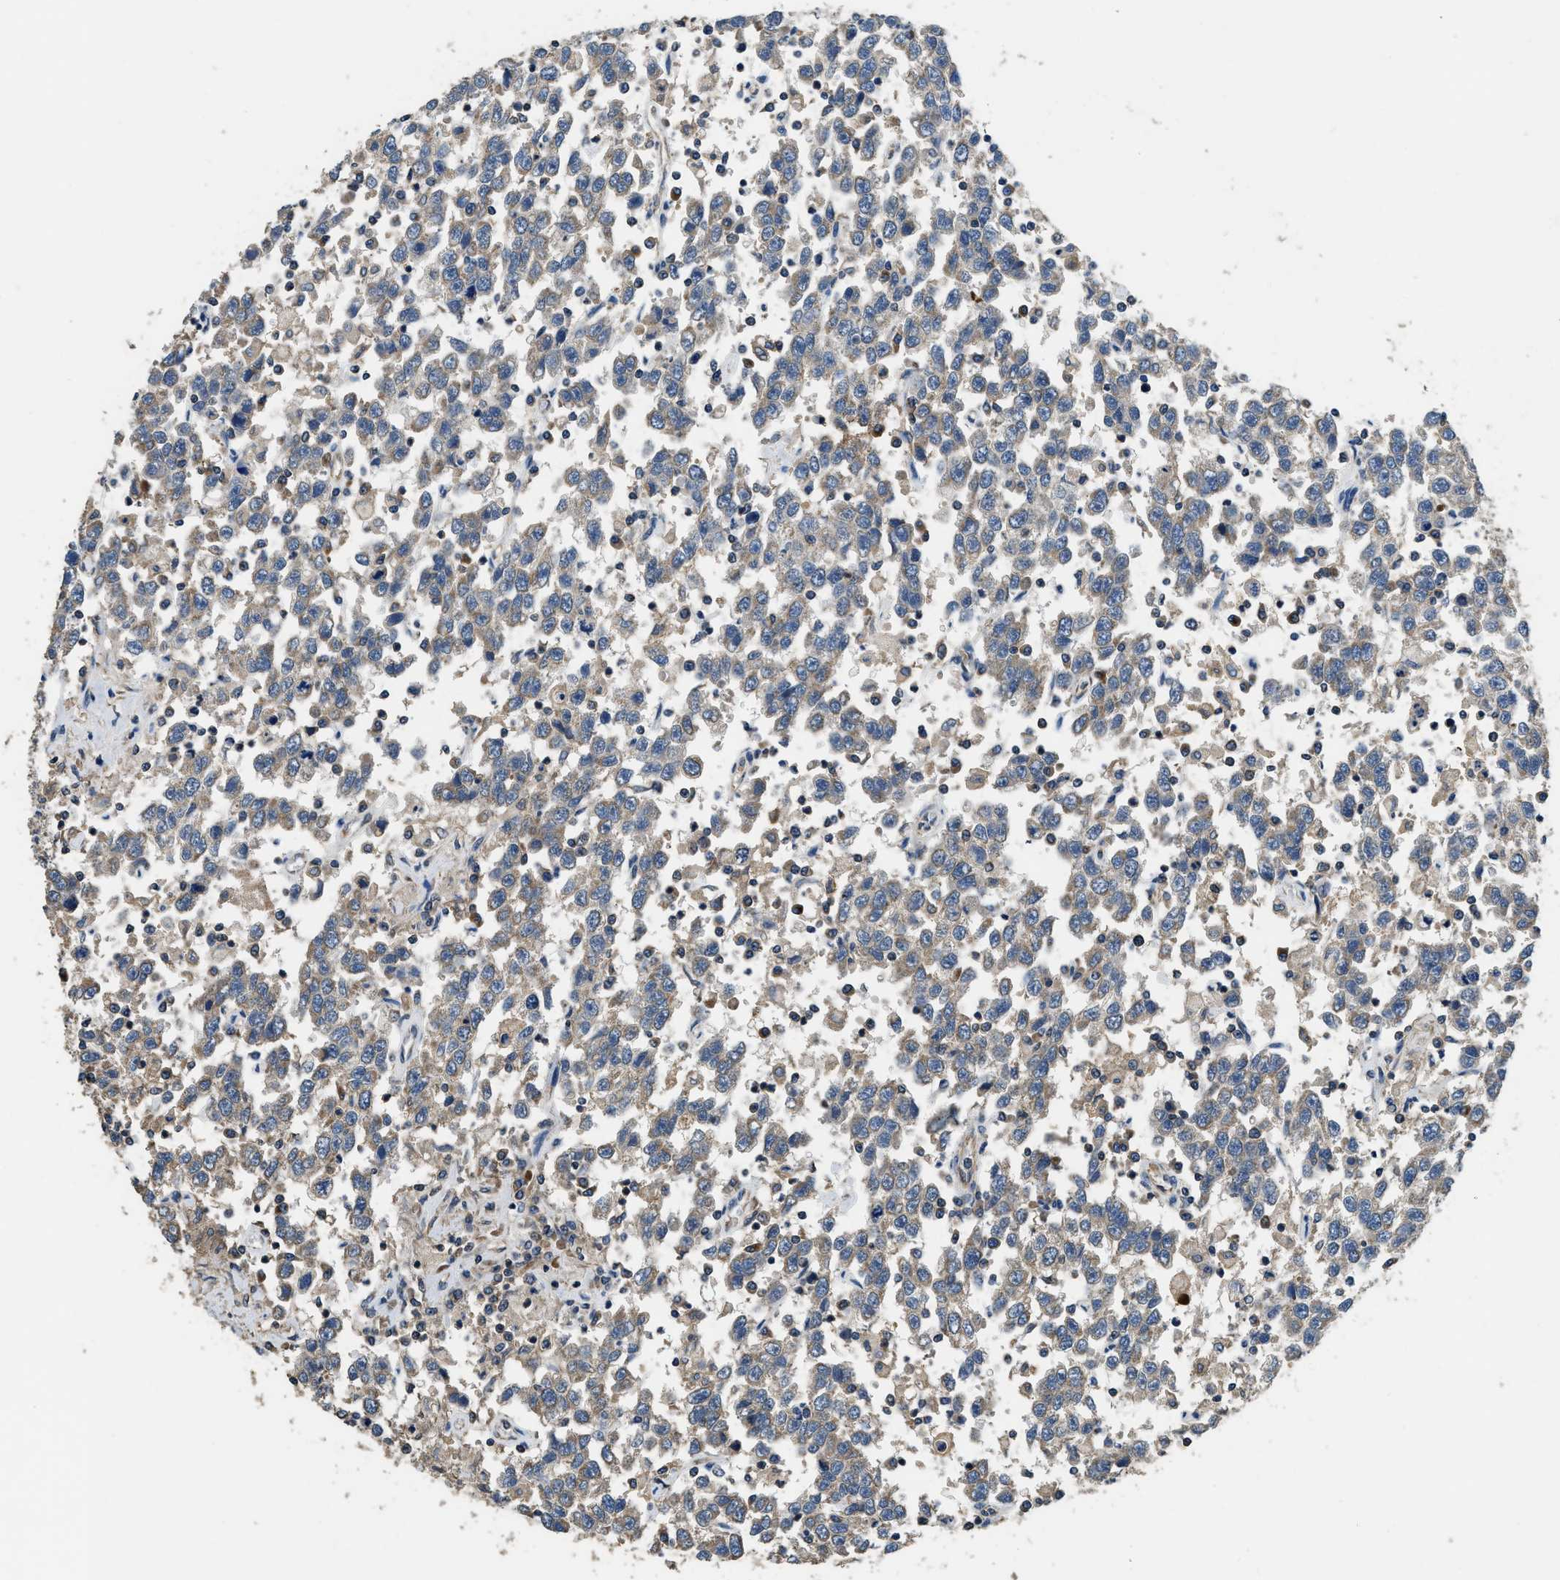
{"staining": {"intensity": "weak", "quantity": ">75%", "location": "cytoplasmic/membranous"}, "tissue": "testis cancer", "cell_type": "Tumor cells", "image_type": "cancer", "snomed": [{"axis": "morphology", "description": "Seminoma, NOS"}, {"axis": "topography", "description": "Testis"}], "caption": "Tumor cells exhibit low levels of weak cytoplasmic/membranous expression in approximately >75% of cells in human seminoma (testis).", "gene": "SSH2", "patient": {"sex": "male", "age": 41}}